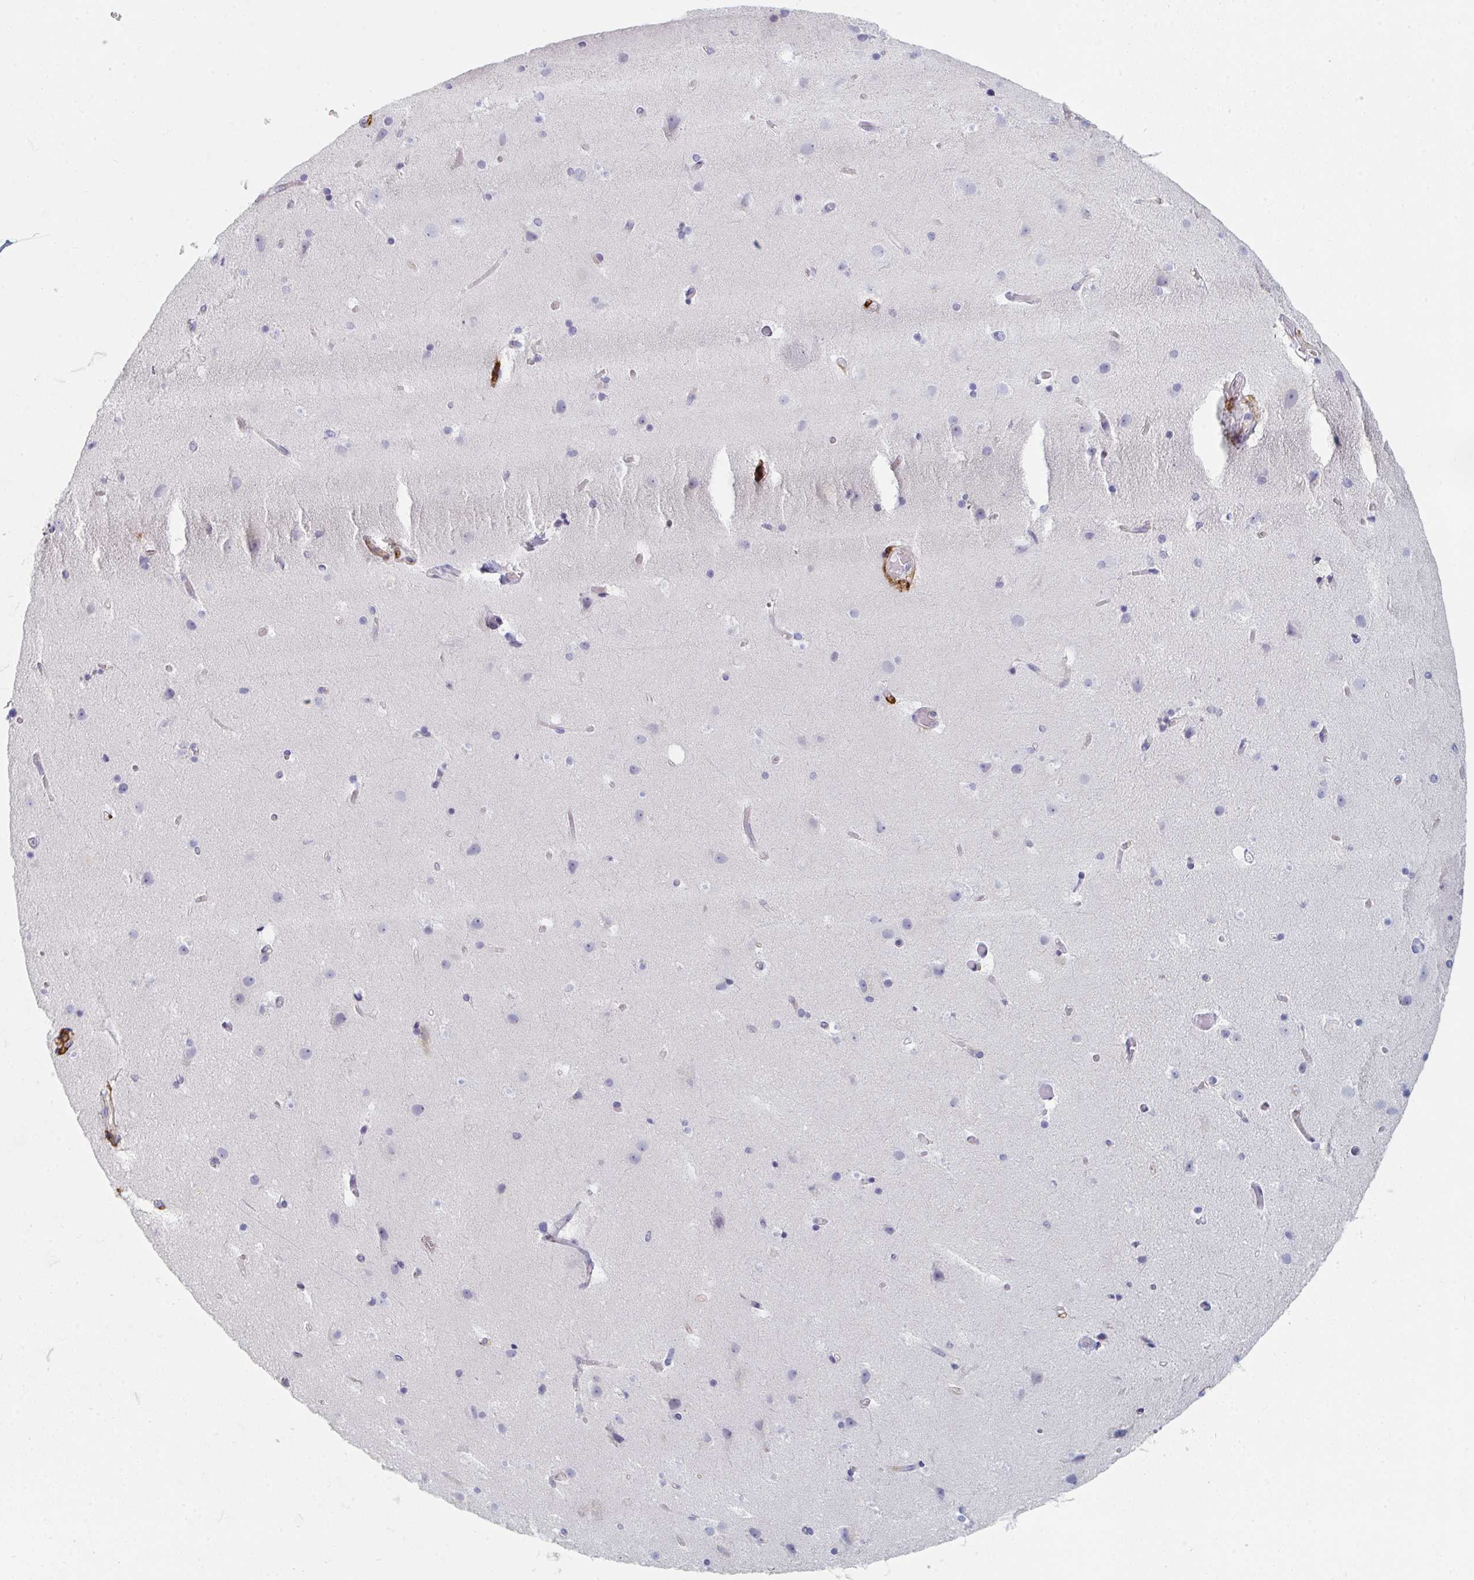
{"staining": {"intensity": "negative", "quantity": "none", "location": "none"}, "tissue": "cerebral cortex", "cell_type": "Endothelial cells", "image_type": "normal", "snomed": [{"axis": "morphology", "description": "Normal tissue, NOS"}, {"axis": "topography", "description": "Cerebral cortex"}], "caption": "This is a micrograph of immunohistochemistry (IHC) staining of benign cerebral cortex, which shows no expression in endothelial cells. The staining is performed using DAB (3,3'-diaminobenzidine) brown chromogen with nuclei counter-stained in using hematoxylin.", "gene": "DAB2", "patient": {"sex": "female", "age": 52}}